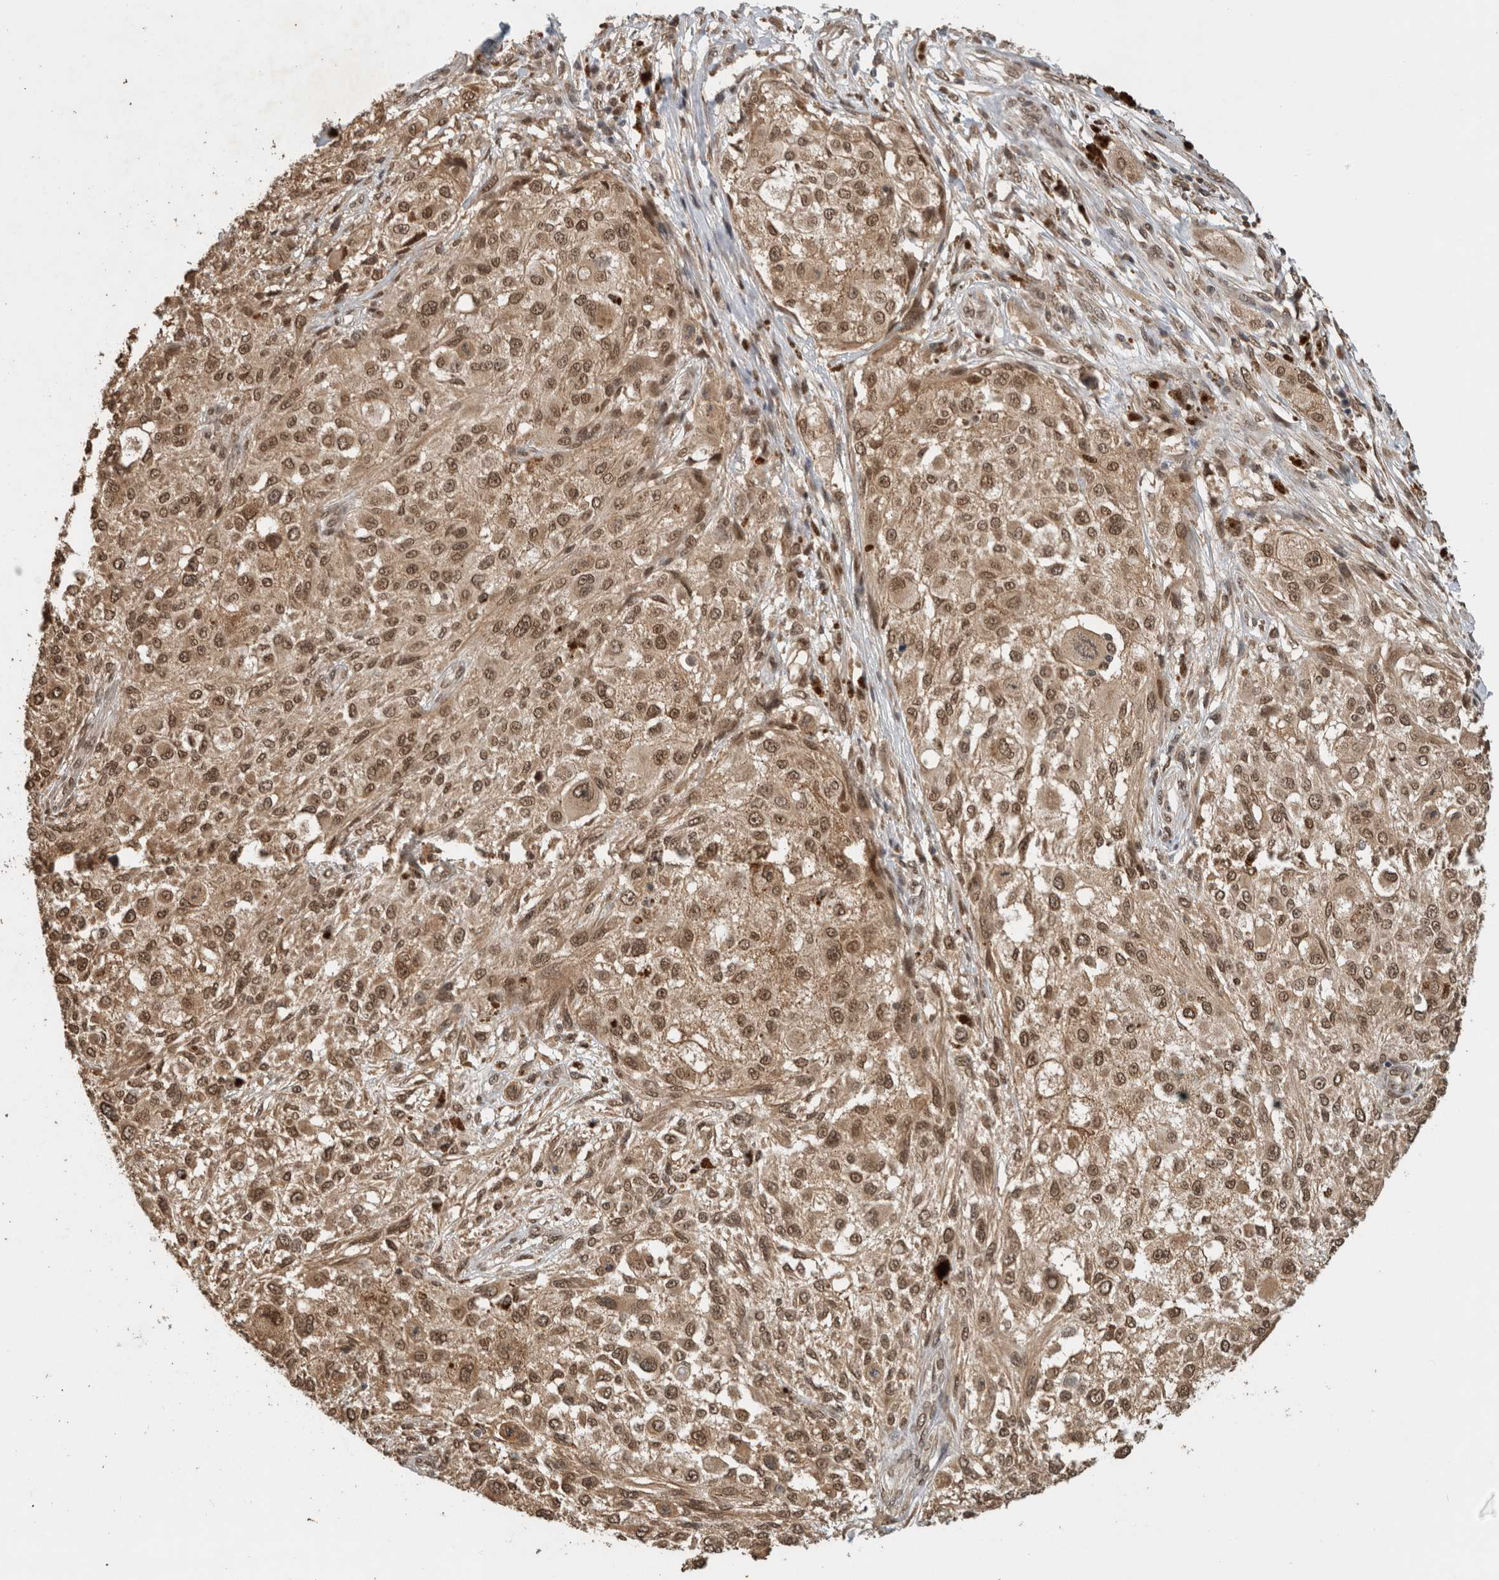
{"staining": {"intensity": "moderate", "quantity": ">75%", "location": "nuclear"}, "tissue": "melanoma", "cell_type": "Tumor cells", "image_type": "cancer", "snomed": [{"axis": "morphology", "description": "Necrosis, NOS"}, {"axis": "morphology", "description": "Malignant melanoma, NOS"}, {"axis": "topography", "description": "Skin"}], "caption": "Tumor cells display medium levels of moderate nuclear staining in about >75% of cells in melanoma. Using DAB (brown) and hematoxylin (blue) stains, captured at high magnification using brightfield microscopy.", "gene": "C1orf21", "patient": {"sex": "female", "age": 87}}